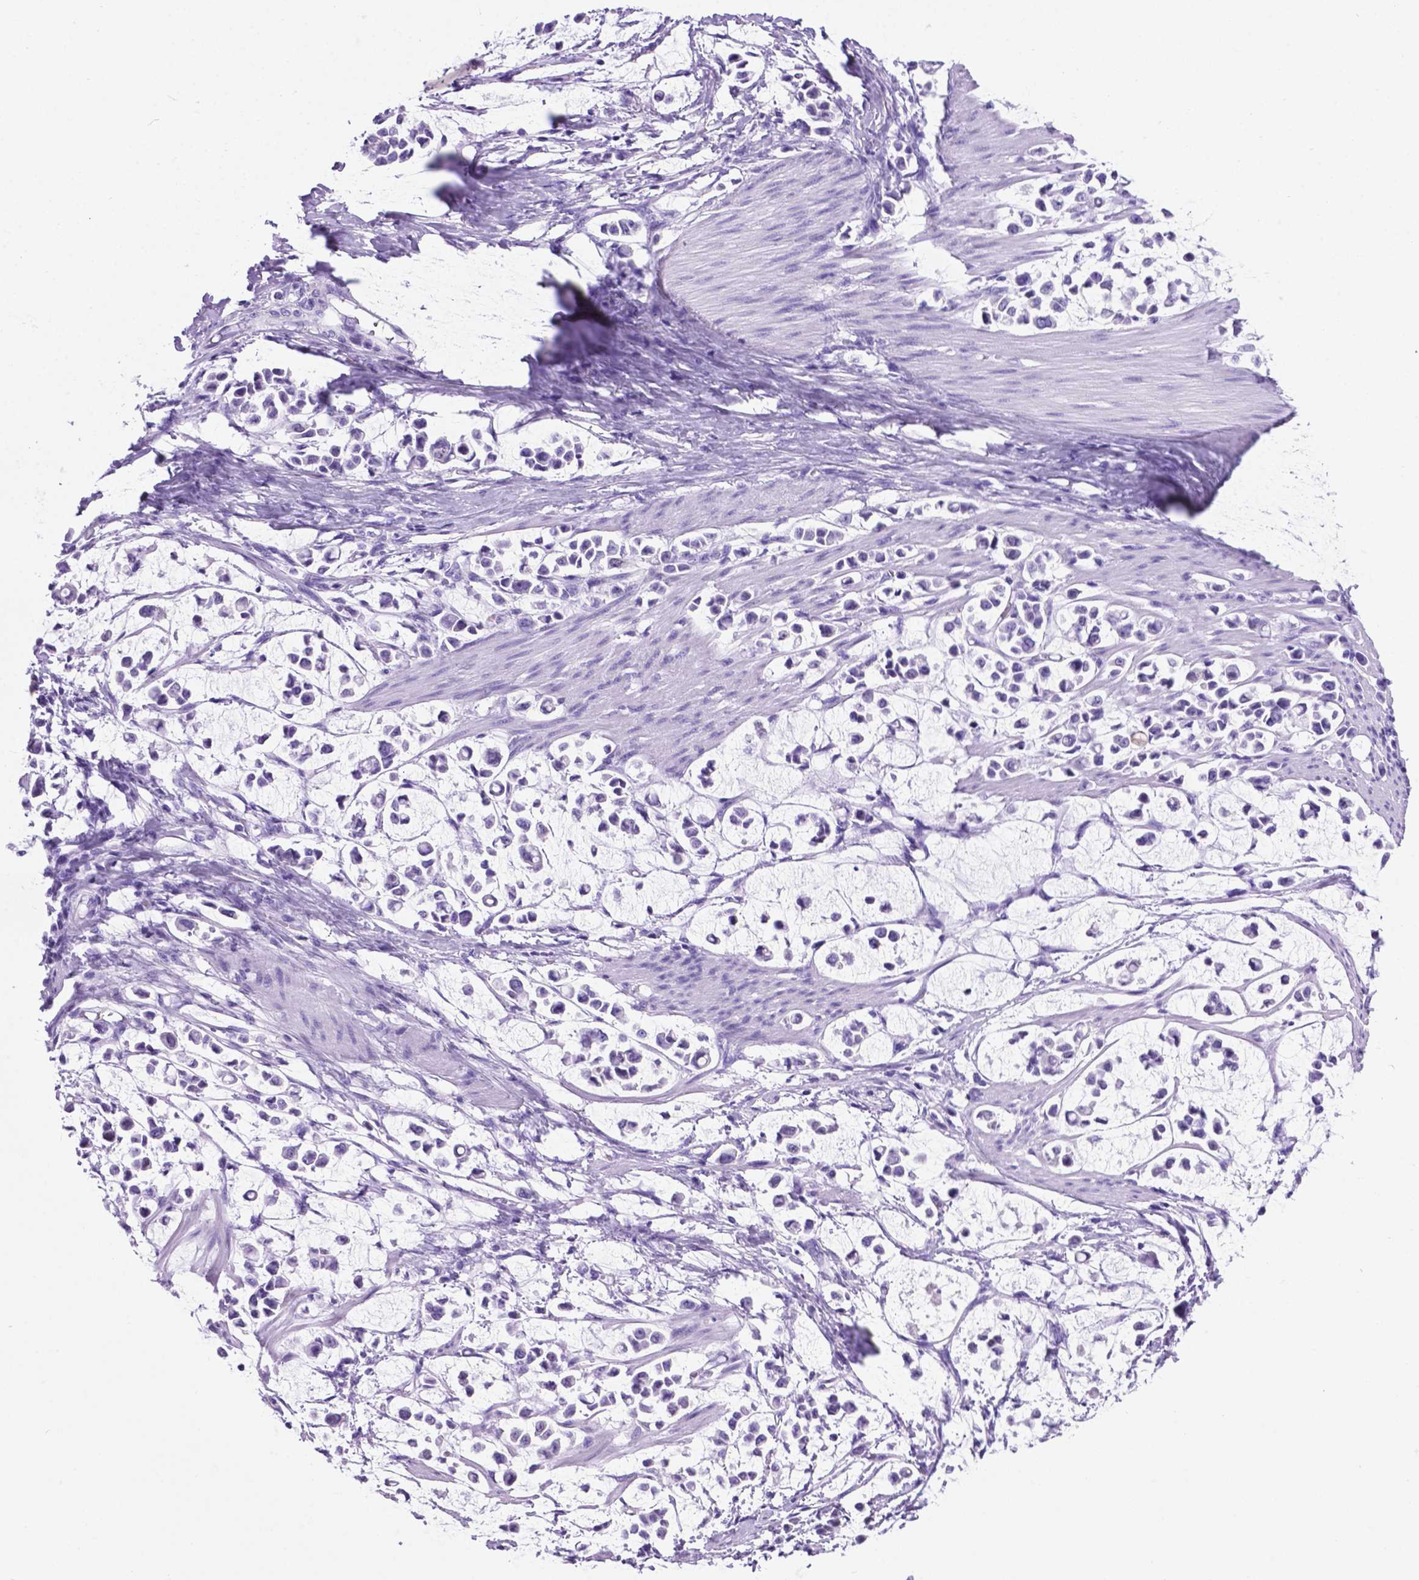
{"staining": {"intensity": "negative", "quantity": "none", "location": "none"}, "tissue": "stomach cancer", "cell_type": "Tumor cells", "image_type": "cancer", "snomed": [{"axis": "morphology", "description": "Adenocarcinoma, NOS"}, {"axis": "topography", "description": "Stomach"}], "caption": "A micrograph of stomach cancer stained for a protein exhibits no brown staining in tumor cells. (Brightfield microscopy of DAB immunohistochemistry at high magnification).", "gene": "C17orf107", "patient": {"sex": "male", "age": 82}}